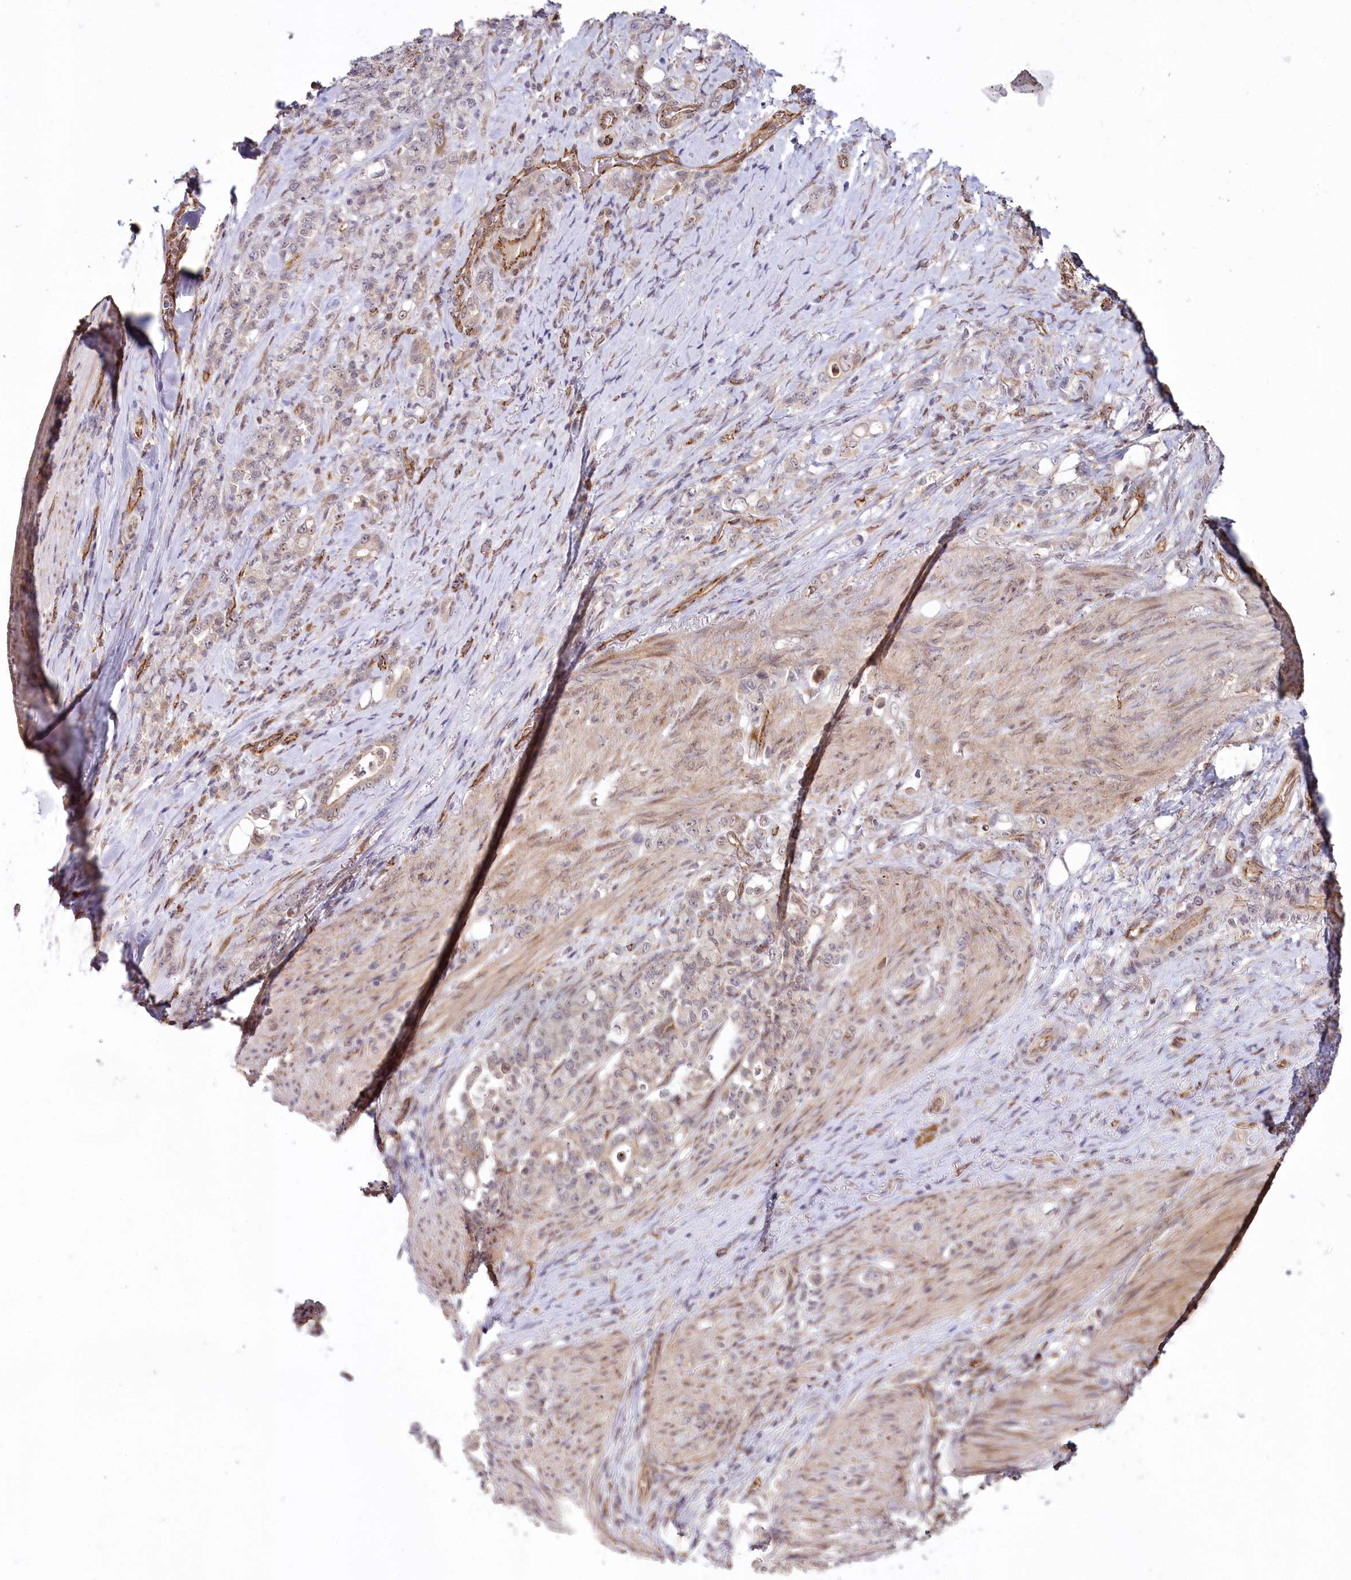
{"staining": {"intensity": "weak", "quantity": "25%-75%", "location": "nuclear"}, "tissue": "stomach cancer", "cell_type": "Tumor cells", "image_type": "cancer", "snomed": [{"axis": "morphology", "description": "Adenocarcinoma, NOS"}, {"axis": "topography", "description": "Stomach"}], "caption": "Stomach cancer was stained to show a protein in brown. There is low levels of weak nuclear positivity in approximately 25%-75% of tumor cells. Nuclei are stained in blue.", "gene": "ALKBH8", "patient": {"sex": "female", "age": 79}}